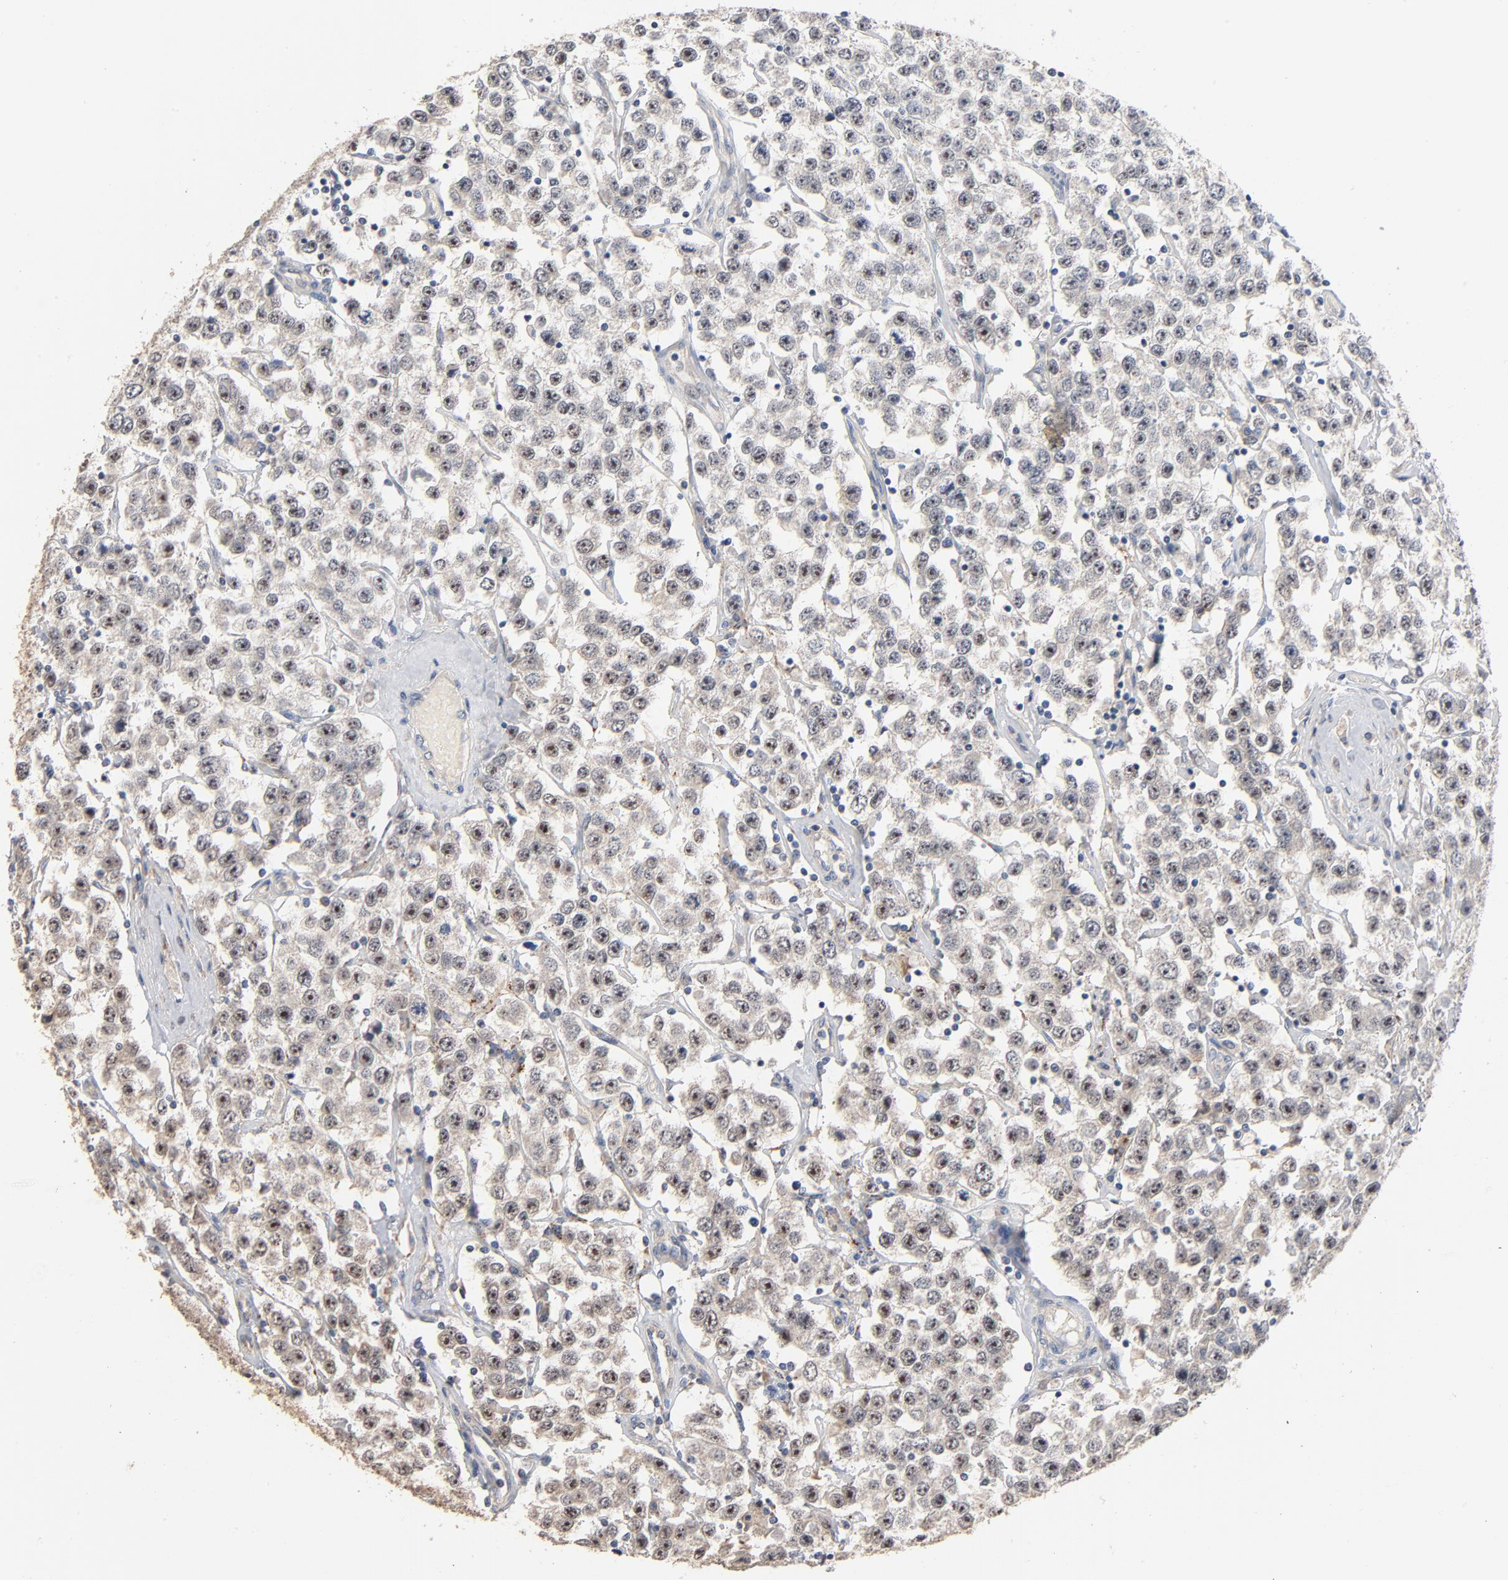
{"staining": {"intensity": "weak", "quantity": ">75%", "location": "cytoplasmic/membranous"}, "tissue": "testis cancer", "cell_type": "Tumor cells", "image_type": "cancer", "snomed": [{"axis": "morphology", "description": "Seminoma, NOS"}, {"axis": "topography", "description": "Testis"}], "caption": "IHC image of neoplastic tissue: human seminoma (testis) stained using immunohistochemistry (IHC) shows low levels of weak protein expression localized specifically in the cytoplasmic/membranous of tumor cells, appearing as a cytoplasmic/membranous brown color.", "gene": "ZDHHC8", "patient": {"sex": "male", "age": 52}}